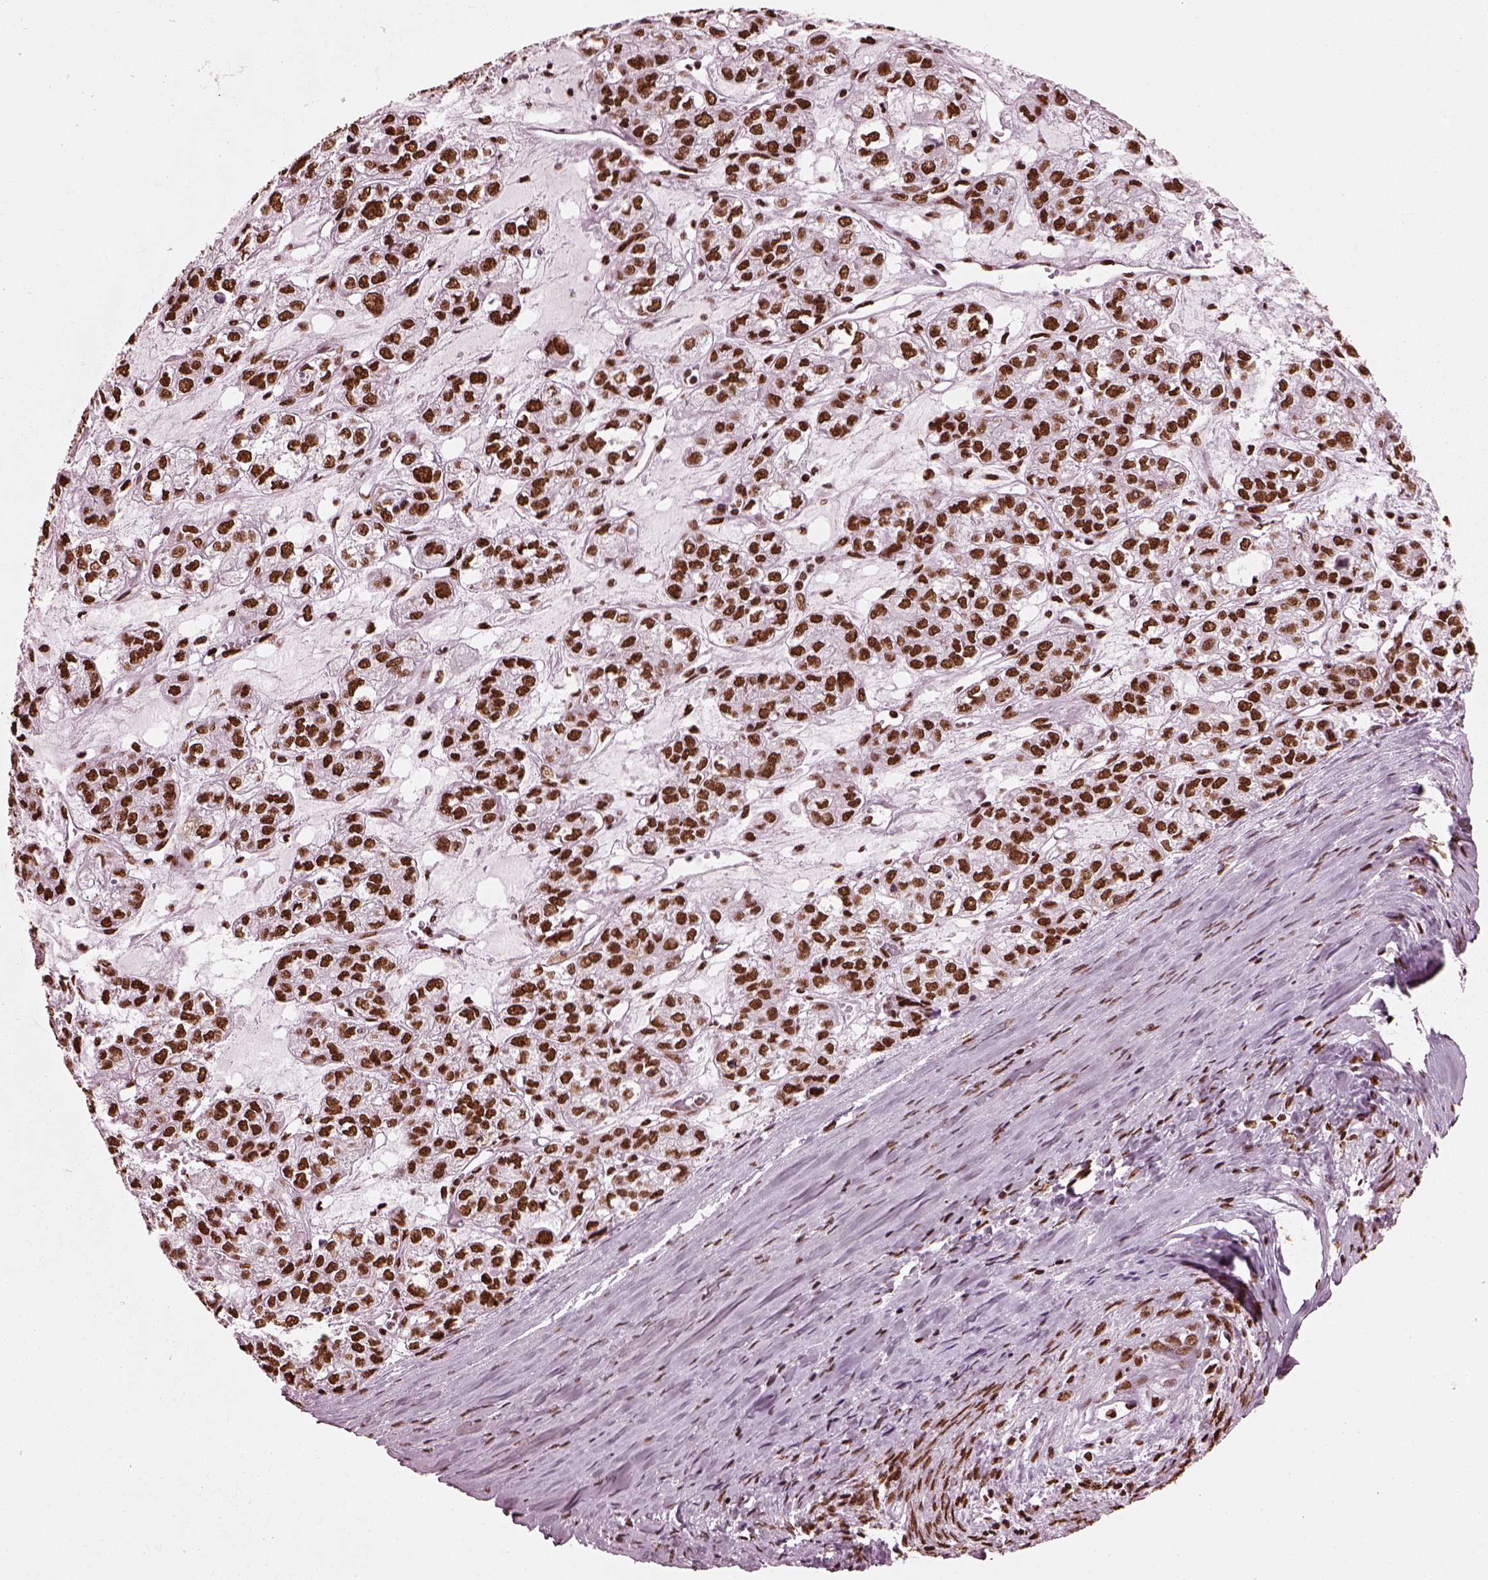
{"staining": {"intensity": "strong", "quantity": ">75%", "location": "nuclear"}, "tissue": "ovarian cancer", "cell_type": "Tumor cells", "image_type": "cancer", "snomed": [{"axis": "morphology", "description": "Carcinoma, endometroid"}, {"axis": "topography", "description": "Ovary"}], "caption": "This micrograph displays IHC staining of ovarian cancer (endometroid carcinoma), with high strong nuclear positivity in approximately >75% of tumor cells.", "gene": "CBFA2T3", "patient": {"sex": "female", "age": 64}}